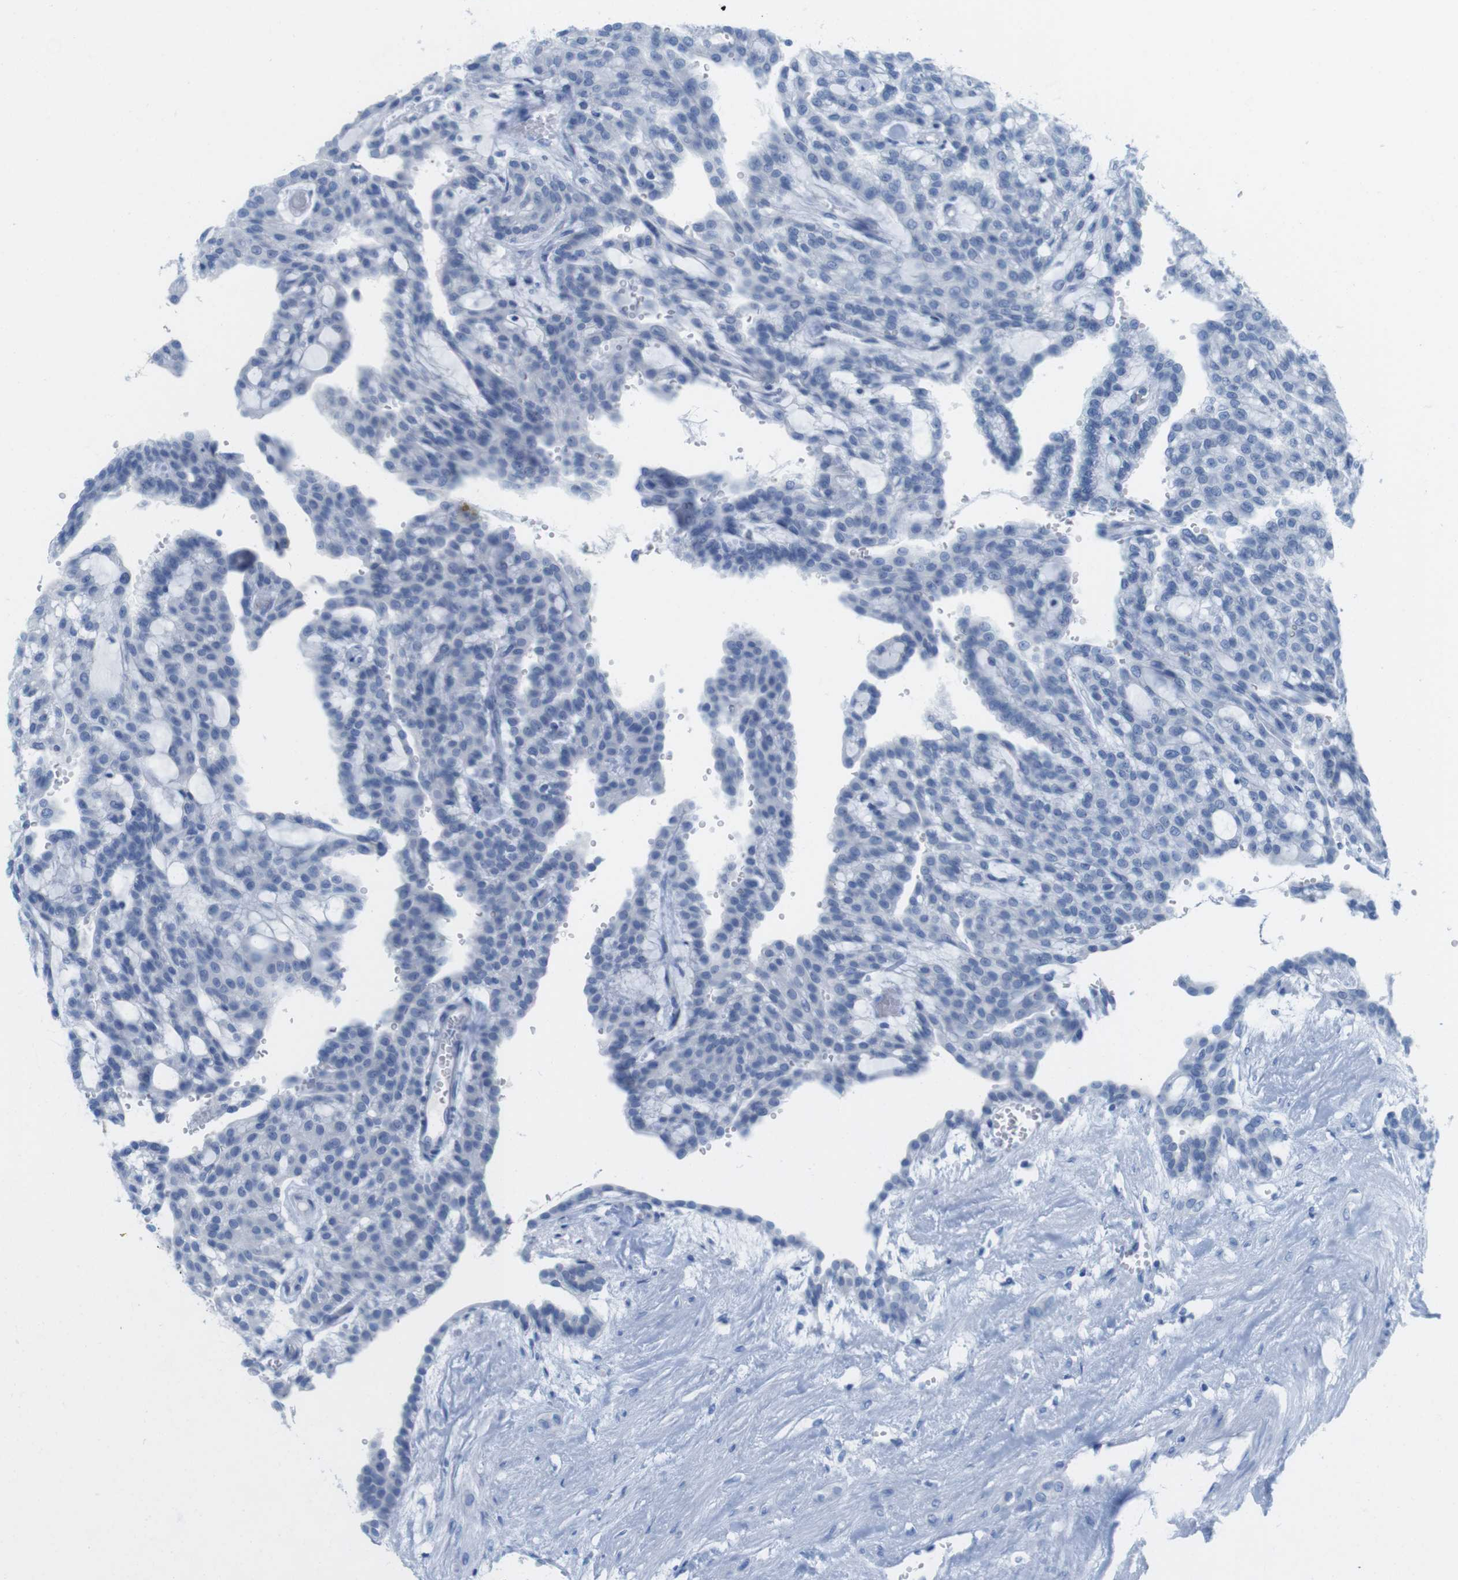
{"staining": {"intensity": "negative", "quantity": "none", "location": "none"}, "tissue": "renal cancer", "cell_type": "Tumor cells", "image_type": "cancer", "snomed": [{"axis": "morphology", "description": "Adenocarcinoma, NOS"}, {"axis": "topography", "description": "Kidney"}], "caption": "Immunohistochemistry micrograph of neoplastic tissue: human renal adenocarcinoma stained with DAB (3,3'-diaminobenzidine) shows no significant protein positivity in tumor cells. The staining was performed using DAB to visualize the protein expression in brown, while the nuclei were stained in blue with hematoxylin (Magnification: 20x).", "gene": "GAP43", "patient": {"sex": "male", "age": 63}}